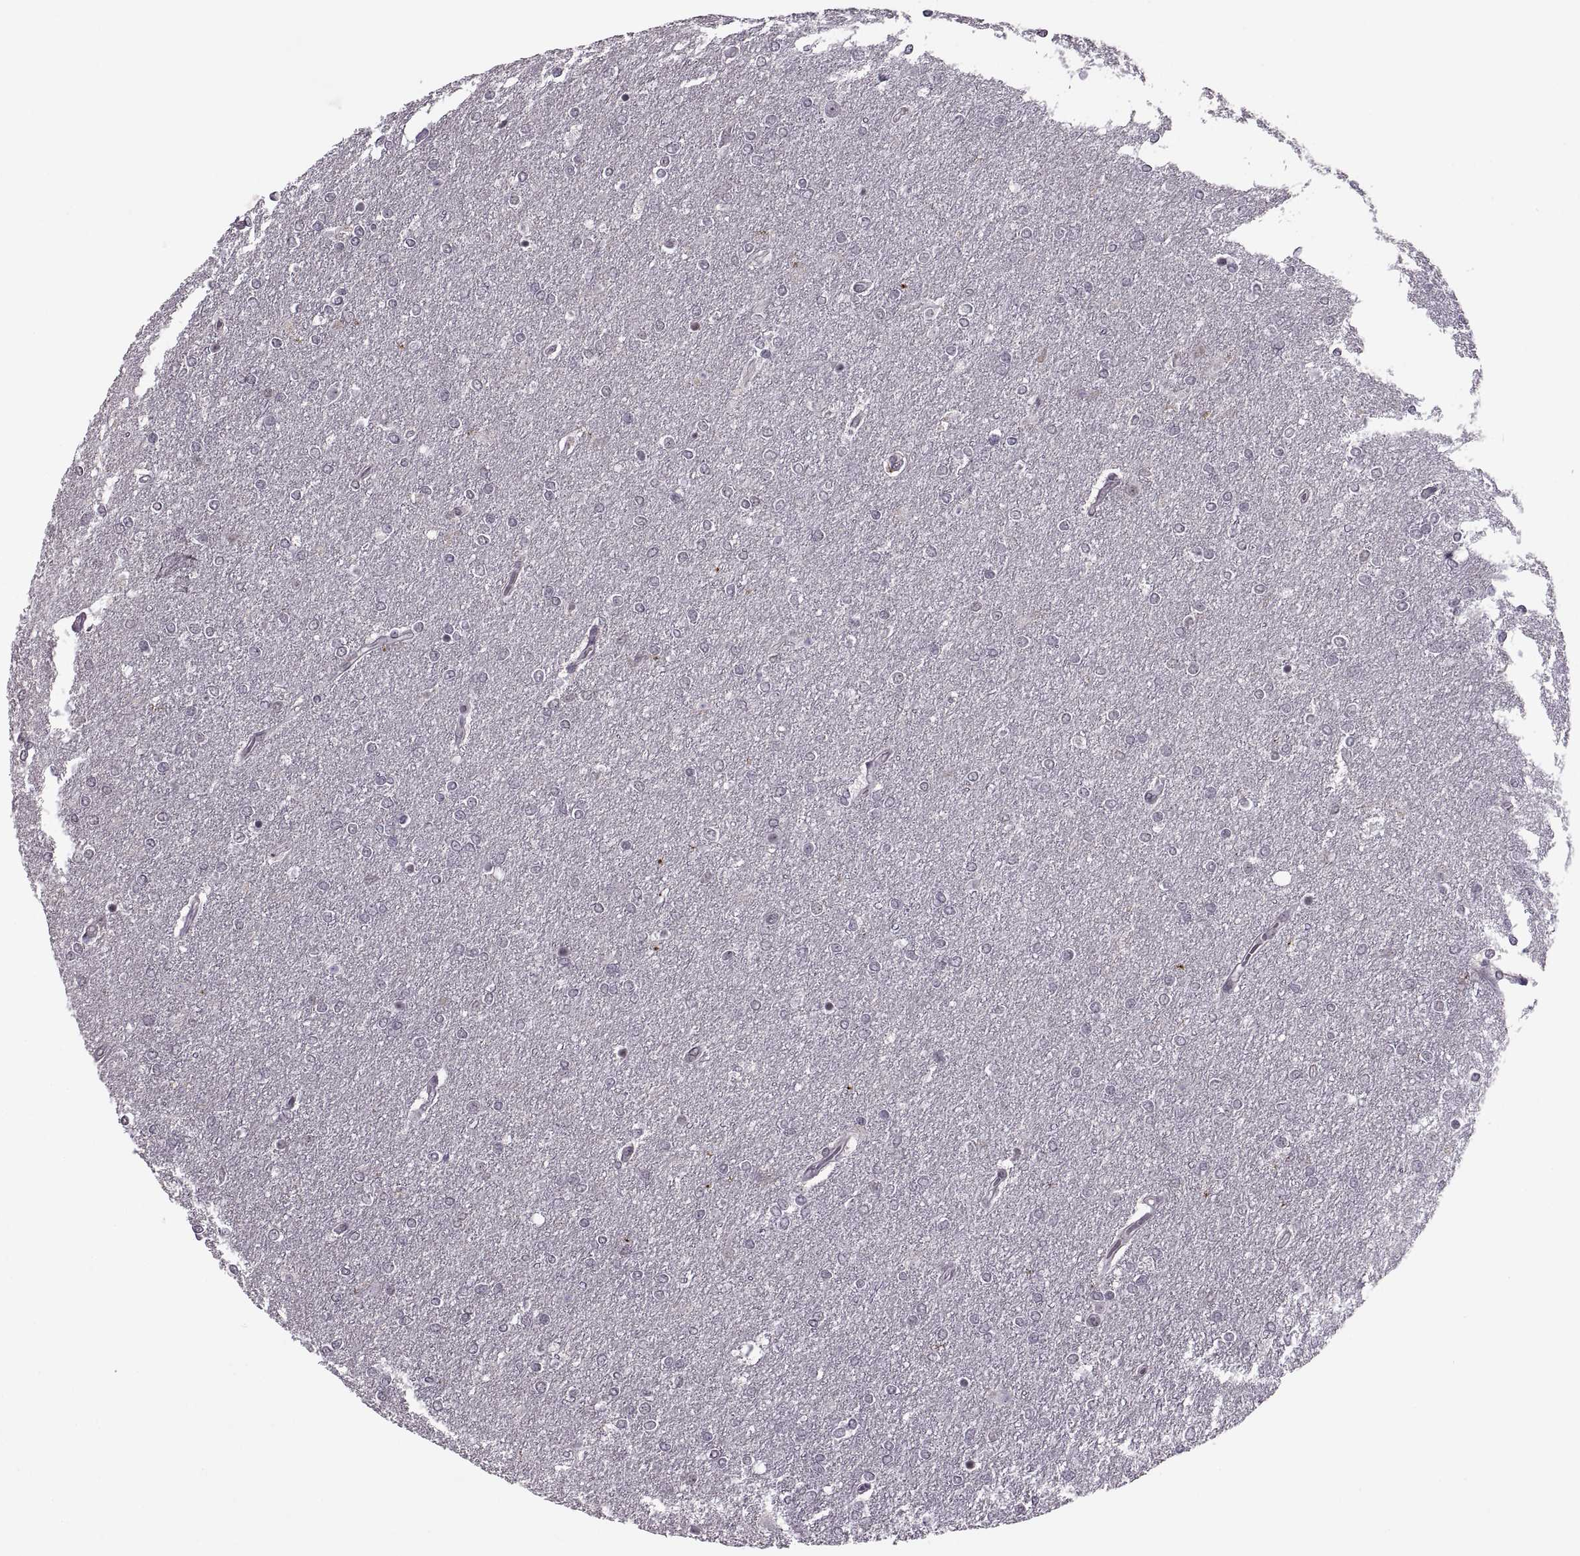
{"staining": {"intensity": "negative", "quantity": "none", "location": "none"}, "tissue": "glioma", "cell_type": "Tumor cells", "image_type": "cancer", "snomed": [{"axis": "morphology", "description": "Glioma, malignant, High grade"}, {"axis": "topography", "description": "Brain"}], "caption": "This is a histopathology image of immunohistochemistry (IHC) staining of malignant glioma (high-grade), which shows no expression in tumor cells. (Stains: DAB (3,3'-diaminobenzidine) immunohistochemistry (IHC) with hematoxylin counter stain, Microscopy: brightfield microscopy at high magnification).", "gene": "OTP", "patient": {"sex": "female", "age": 61}}